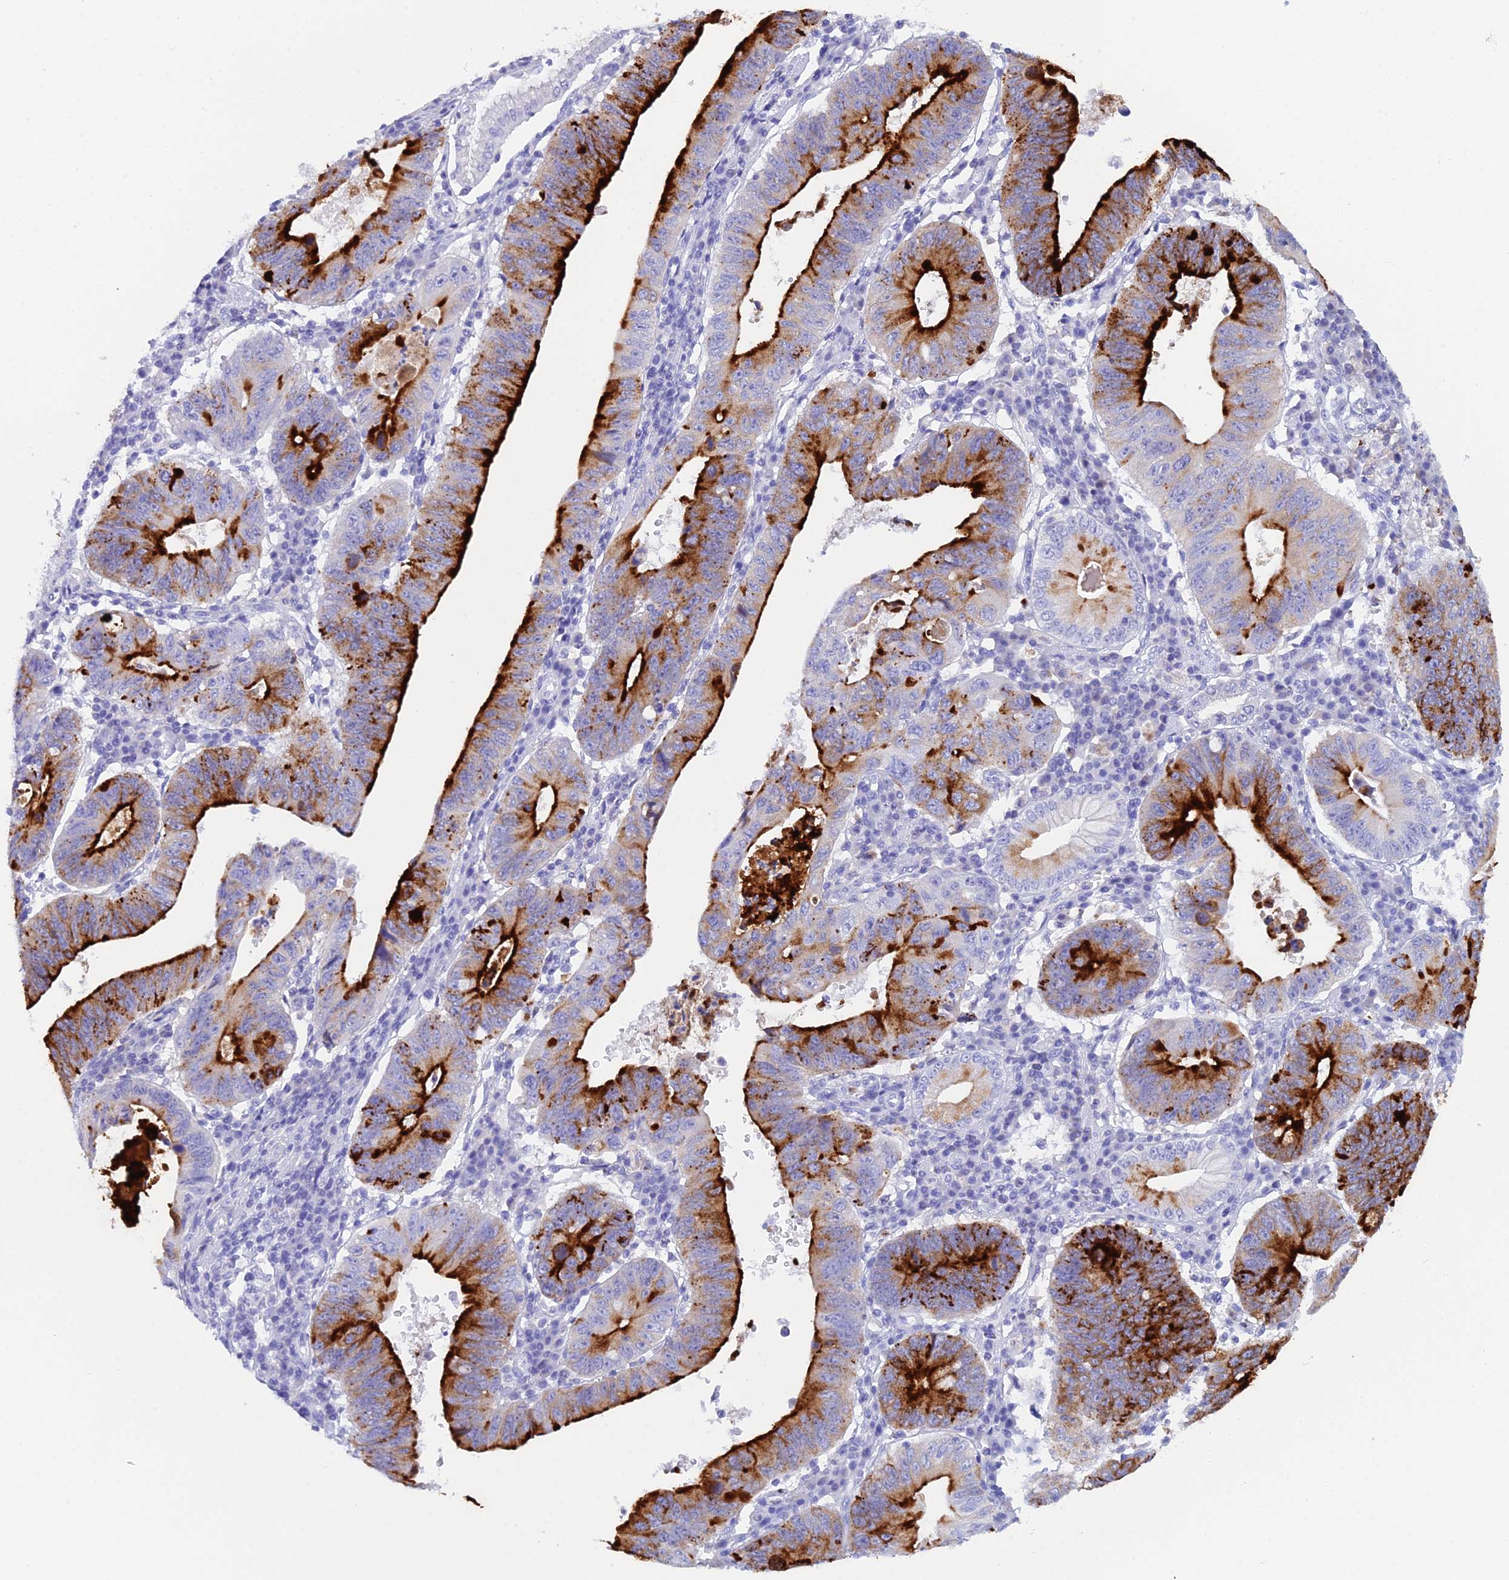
{"staining": {"intensity": "strong", "quantity": "25%-75%", "location": "cytoplasmic/membranous"}, "tissue": "stomach cancer", "cell_type": "Tumor cells", "image_type": "cancer", "snomed": [{"axis": "morphology", "description": "Adenocarcinoma, NOS"}, {"axis": "topography", "description": "Stomach"}], "caption": "Immunohistochemical staining of human adenocarcinoma (stomach) exhibits high levels of strong cytoplasmic/membranous protein expression in about 25%-75% of tumor cells. (Brightfield microscopy of DAB IHC at high magnification).", "gene": "REG1A", "patient": {"sex": "male", "age": 59}}